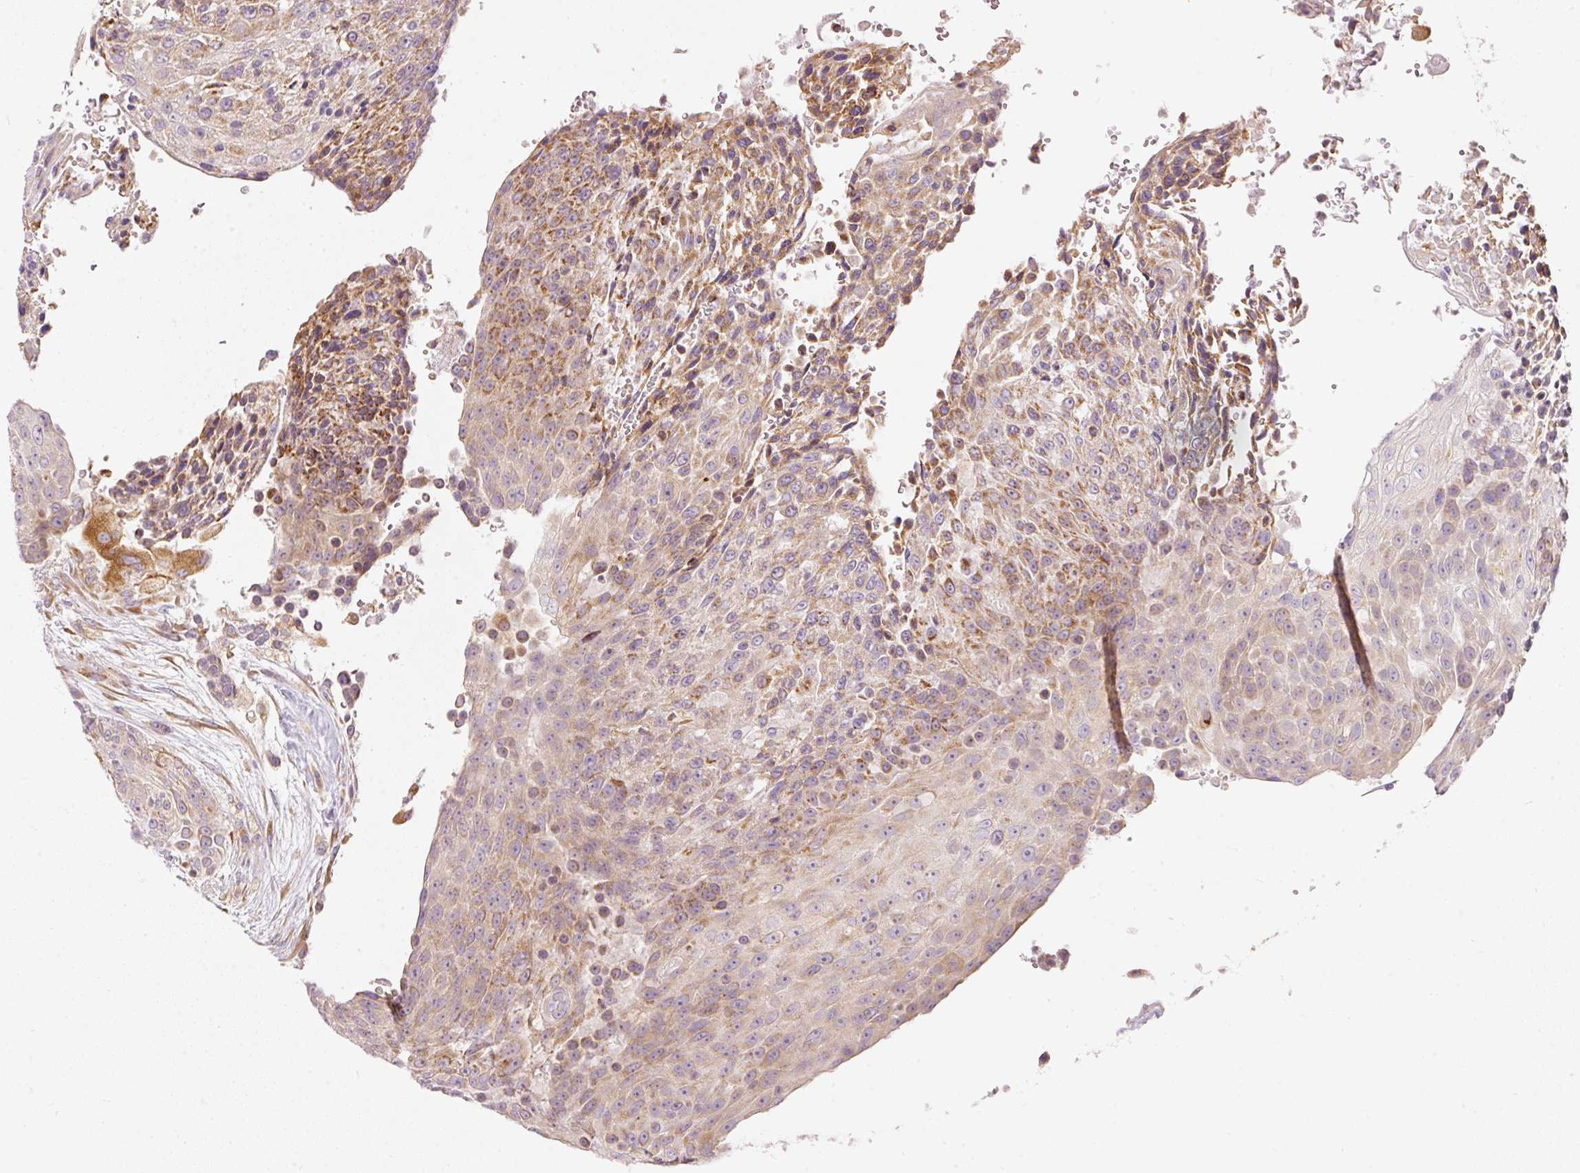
{"staining": {"intensity": "moderate", "quantity": "25%-75%", "location": "cytoplasmic/membranous"}, "tissue": "urothelial cancer", "cell_type": "Tumor cells", "image_type": "cancer", "snomed": [{"axis": "morphology", "description": "Urothelial carcinoma, High grade"}, {"axis": "topography", "description": "Urinary bladder"}], "caption": "There is medium levels of moderate cytoplasmic/membranous positivity in tumor cells of urothelial cancer, as demonstrated by immunohistochemical staining (brown color).", "gene": "SNAPC5", "patient": {"sex": "female", "age": 63}}